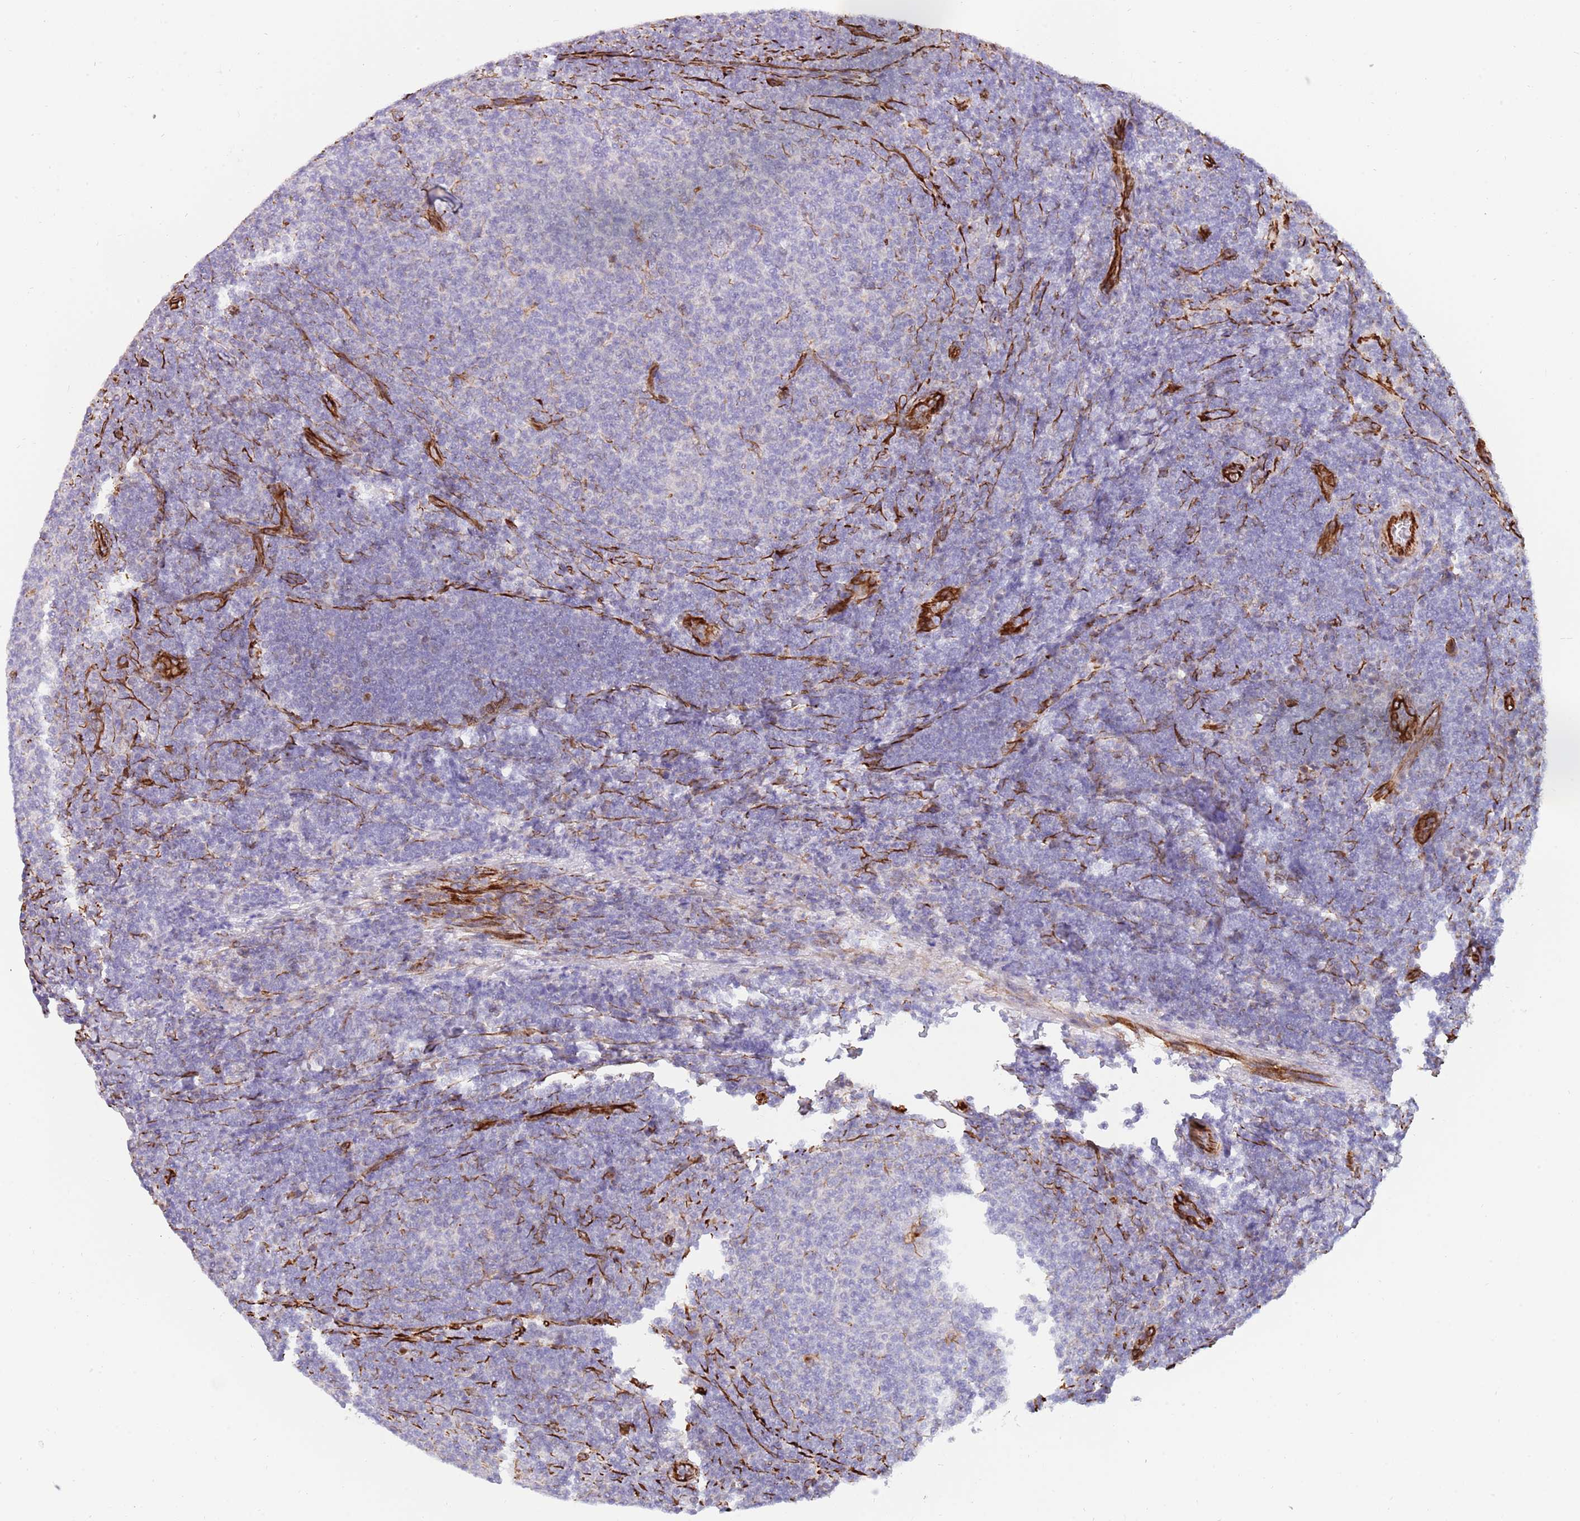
{"staining": {"intensity": "negative", "quantity": "none", "location": "none"}, "tissue": "lymphoma", "cell_type": "Tumor cells", "image_type": "cancer", "snomed": [{"axis": "morphology", "description": "Malignant lymphoma, non-Hodgkin's type, Low grade"}, {"axis": "topography", "description": "Lymph node"}], "caption": "Micrograph shows no significant protein staining in tumor cells of malignant lymphoma, non-Hodgkin's type (low-grade).", "gene": "MOGAT1", "patient": {"sex": "male", "age": 66}}